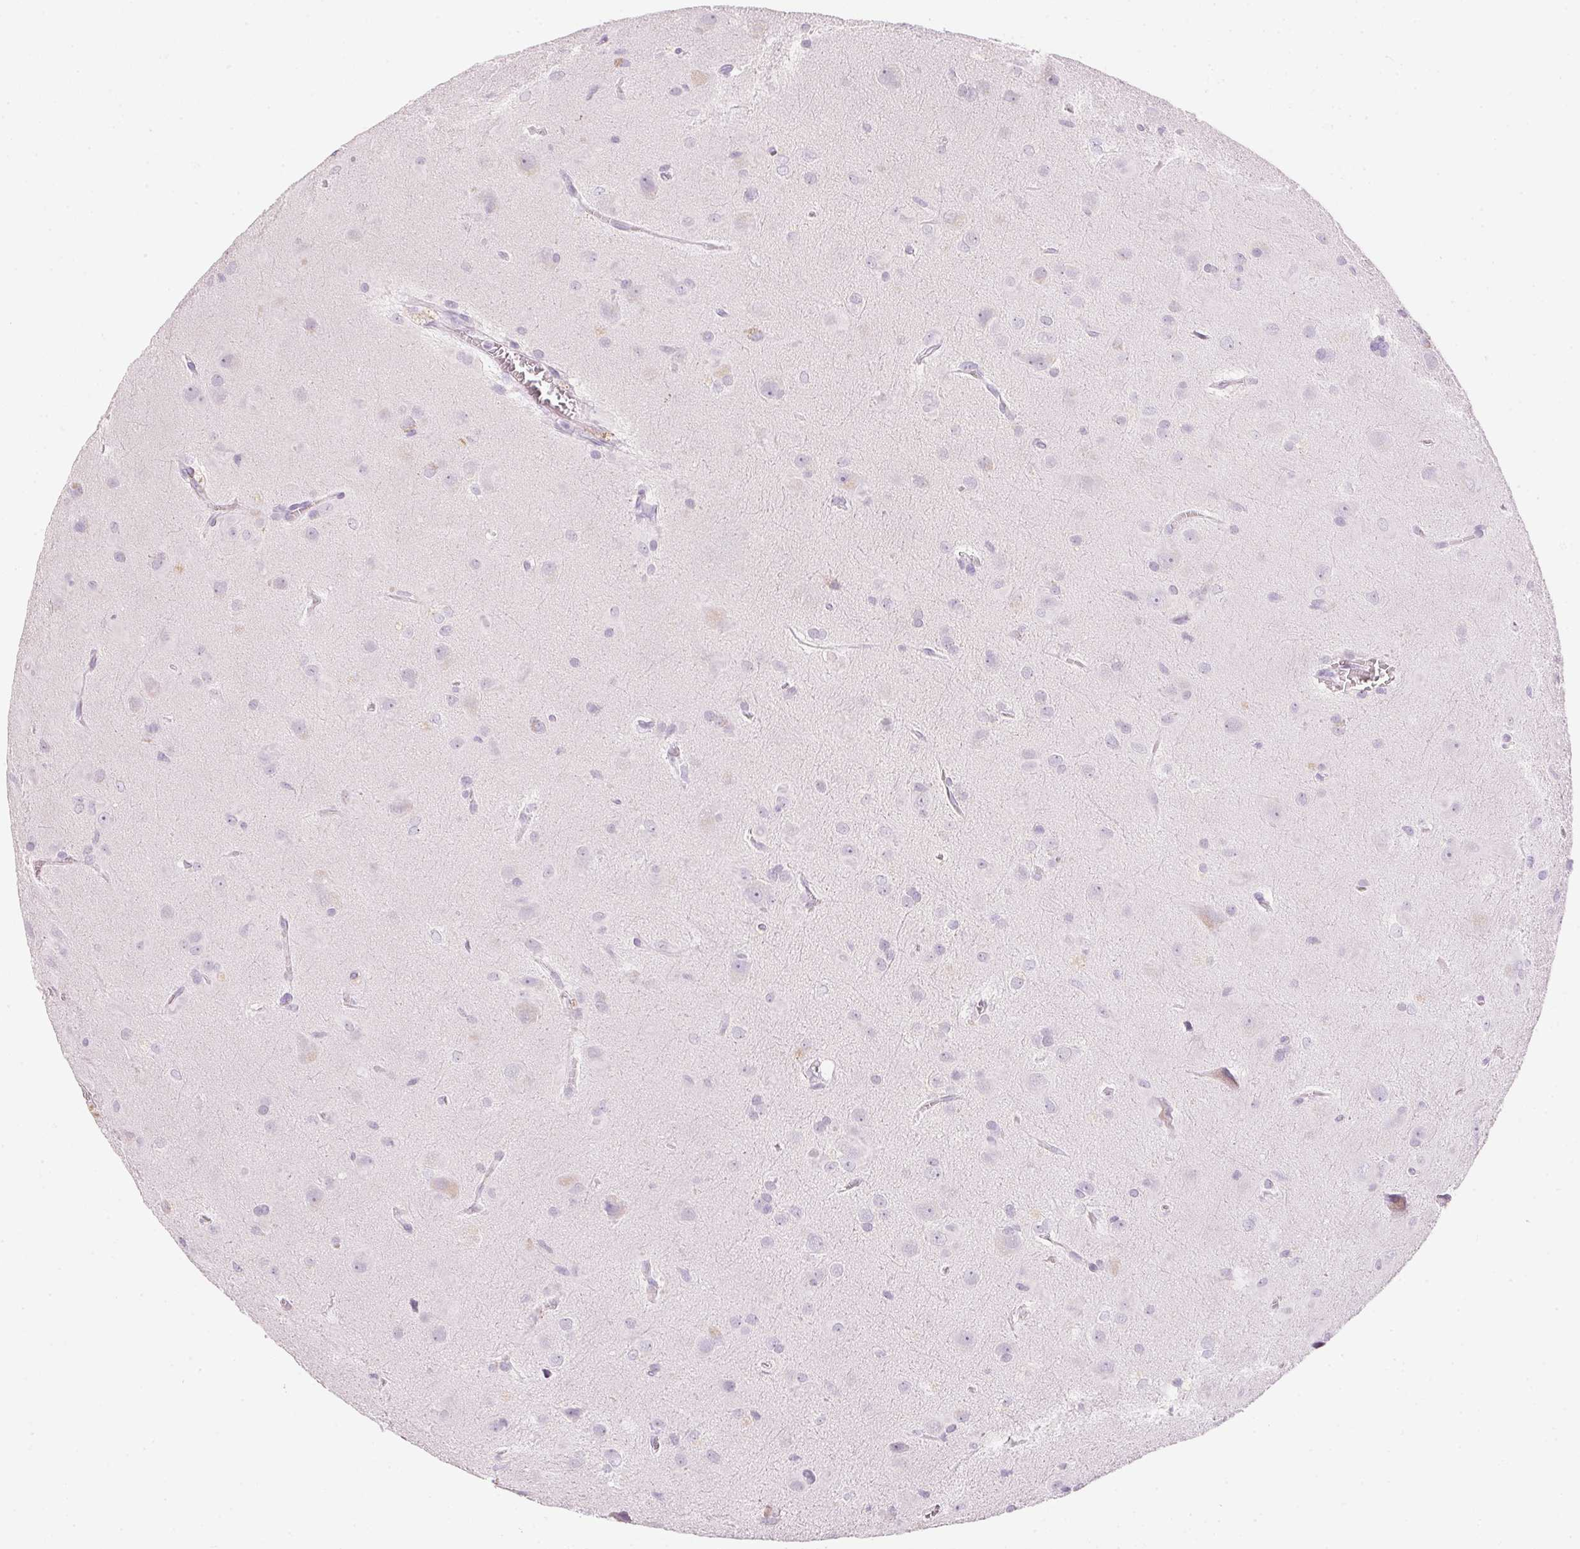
{"staining": {"intensity": "negative", "quantity": "none", "location": "none"}, "tissue": "glioma", "cell_type": "Tumor cells", "image_type": "cancer", "snomed": [{"axis": "morphology", "description": "Glioma, malignant, Low grade"}, {"axis": "topography", "description": "Brain"}], "caption": "This is an IHC photomicrograph of glioma. There is no staining in tumor cells.", "gene": "IGFBP1", "patient": {"sex": "male", "age": 58}}